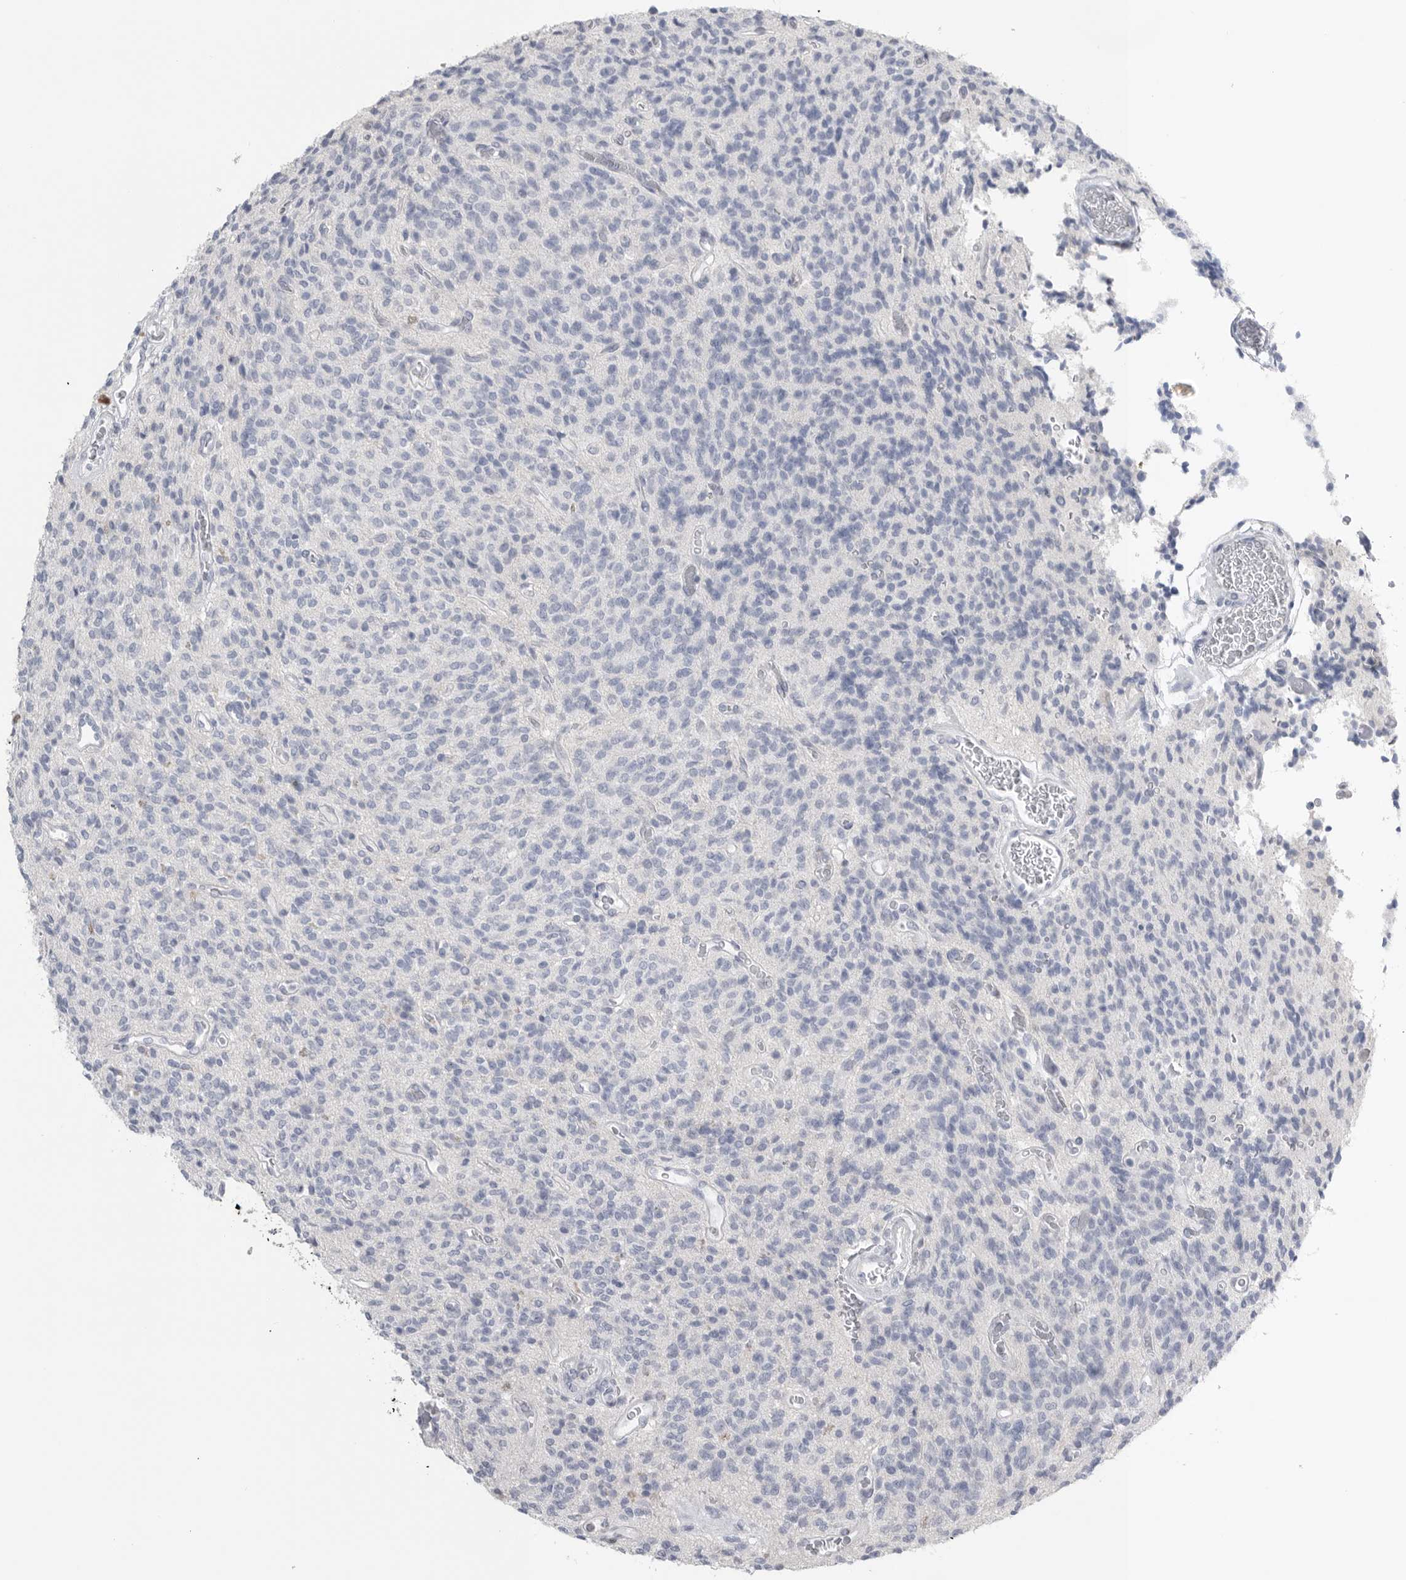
{"staining": {"intensity": "negative", "quantity": "none", "location": "none"}, "tissue": "glioma", "cell_type": "Tumor cells", "image_type": "cancer", "snomed": [{"axis": "morphology", "description": "Glioma, malignant, High grade"}, {"axis": "topography", "description": "Brain"}], "caption": "Immunohistochemical staining of malignant high-grade glioma demonstrates no significant expression in tumor cells.", "gene": "TIMP1", "patient": {"sex": "male", "age": 34}}